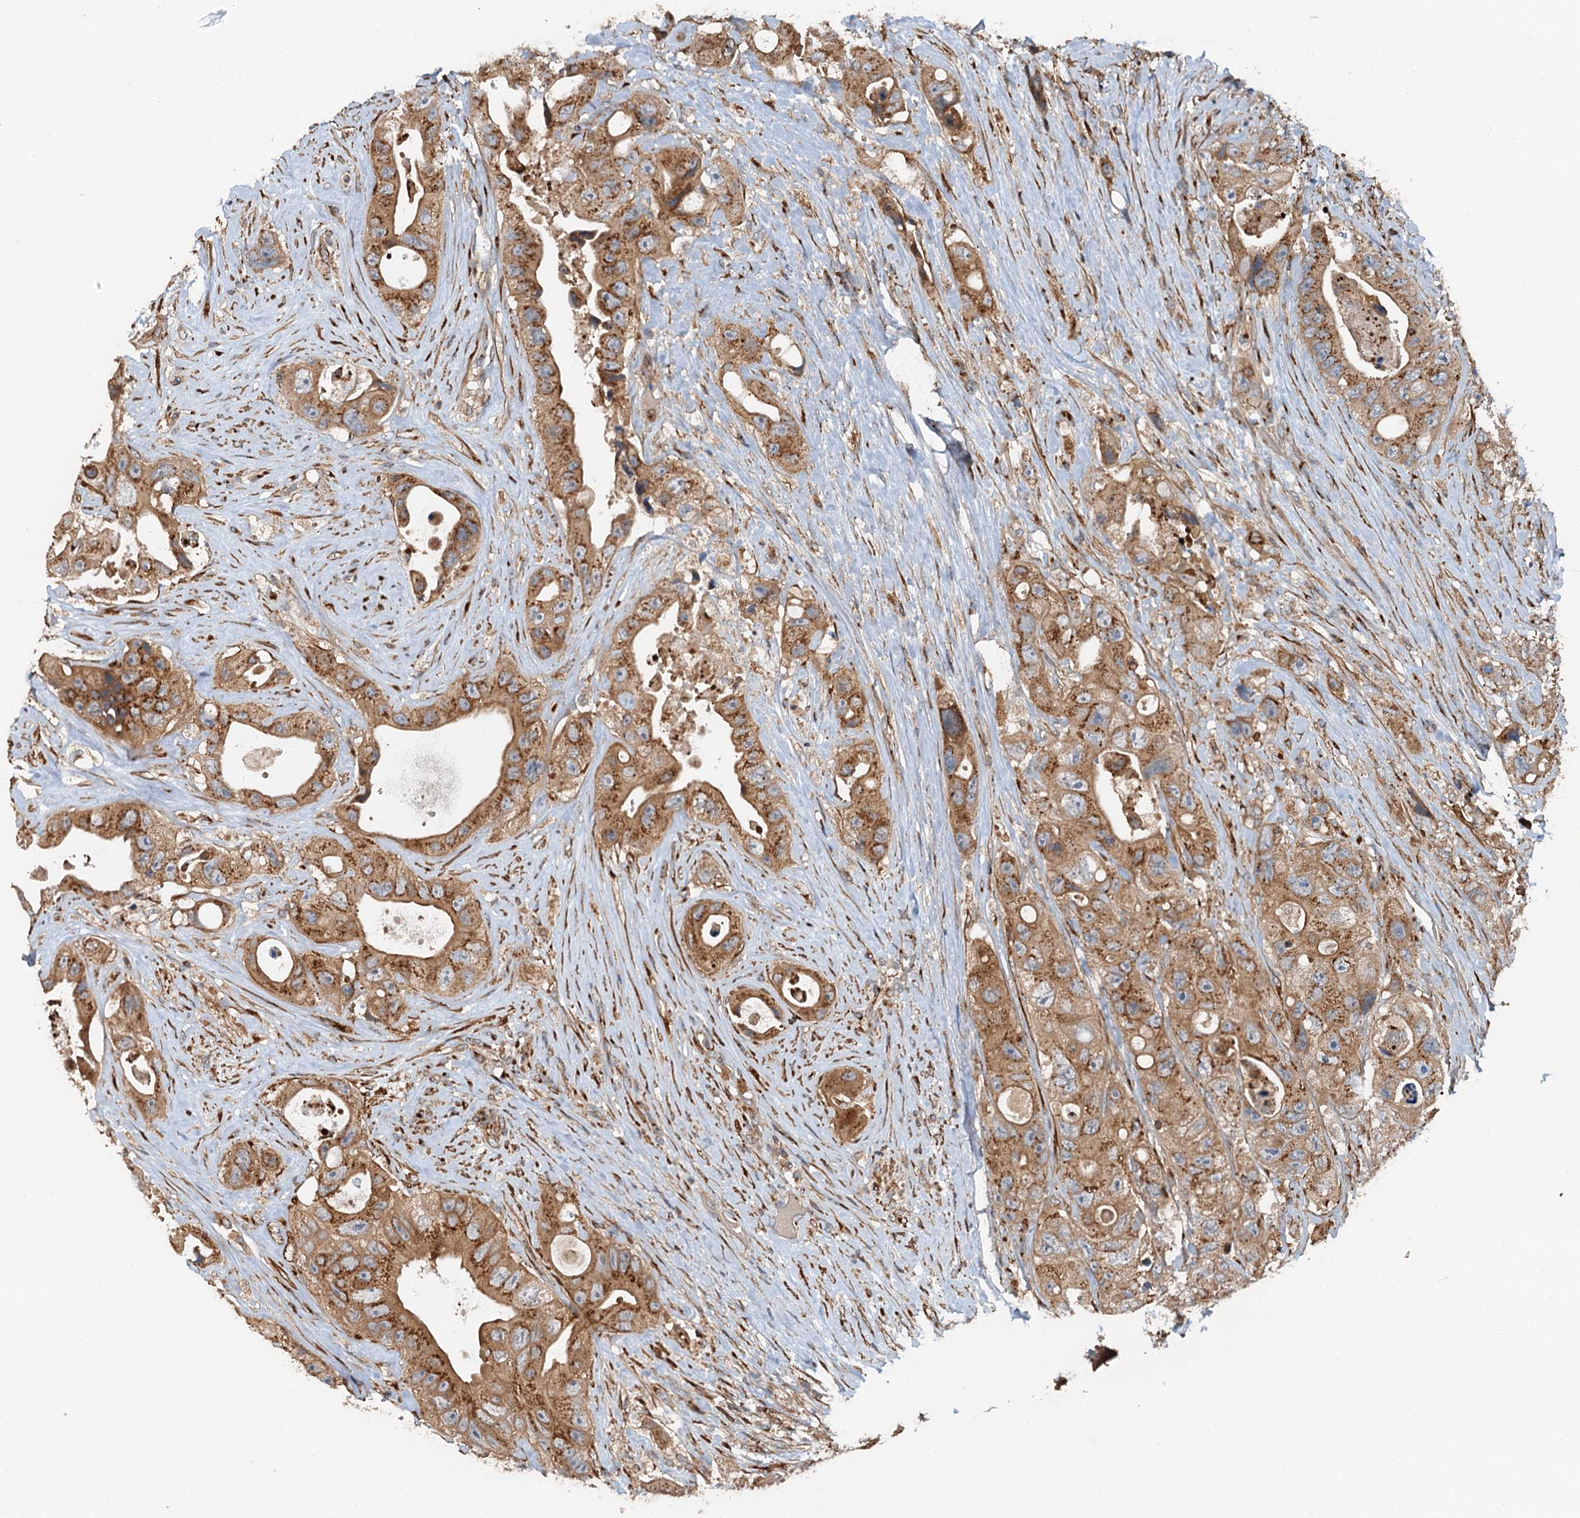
{"staining": {"intensity": "moderate", "quantity": ">75%", "location": "cytoplasmic/membranous"}, "tissue": "colorectal cancer", "cell_type": "Tumor cells", "image_type": "cancer", "snomed": [{"axis": "morphology", "description": "Adenocarcinoma, NOS"}, {"axis": "topography", "description": "Colon"}], "caption": "High-magnification brightfield microscopy of adenocarcinoma (colorectal) stained with DAB (3,3'-diaminobenzidine) (brown) and counterstained with hematoxylin (blue). tumor cells exhibit moderate cytoplasmic/membranous staining is seen in approximately>75% of cells.", "gene": "ANKRD26", "patient": {"sex": "female", "age": 46}}